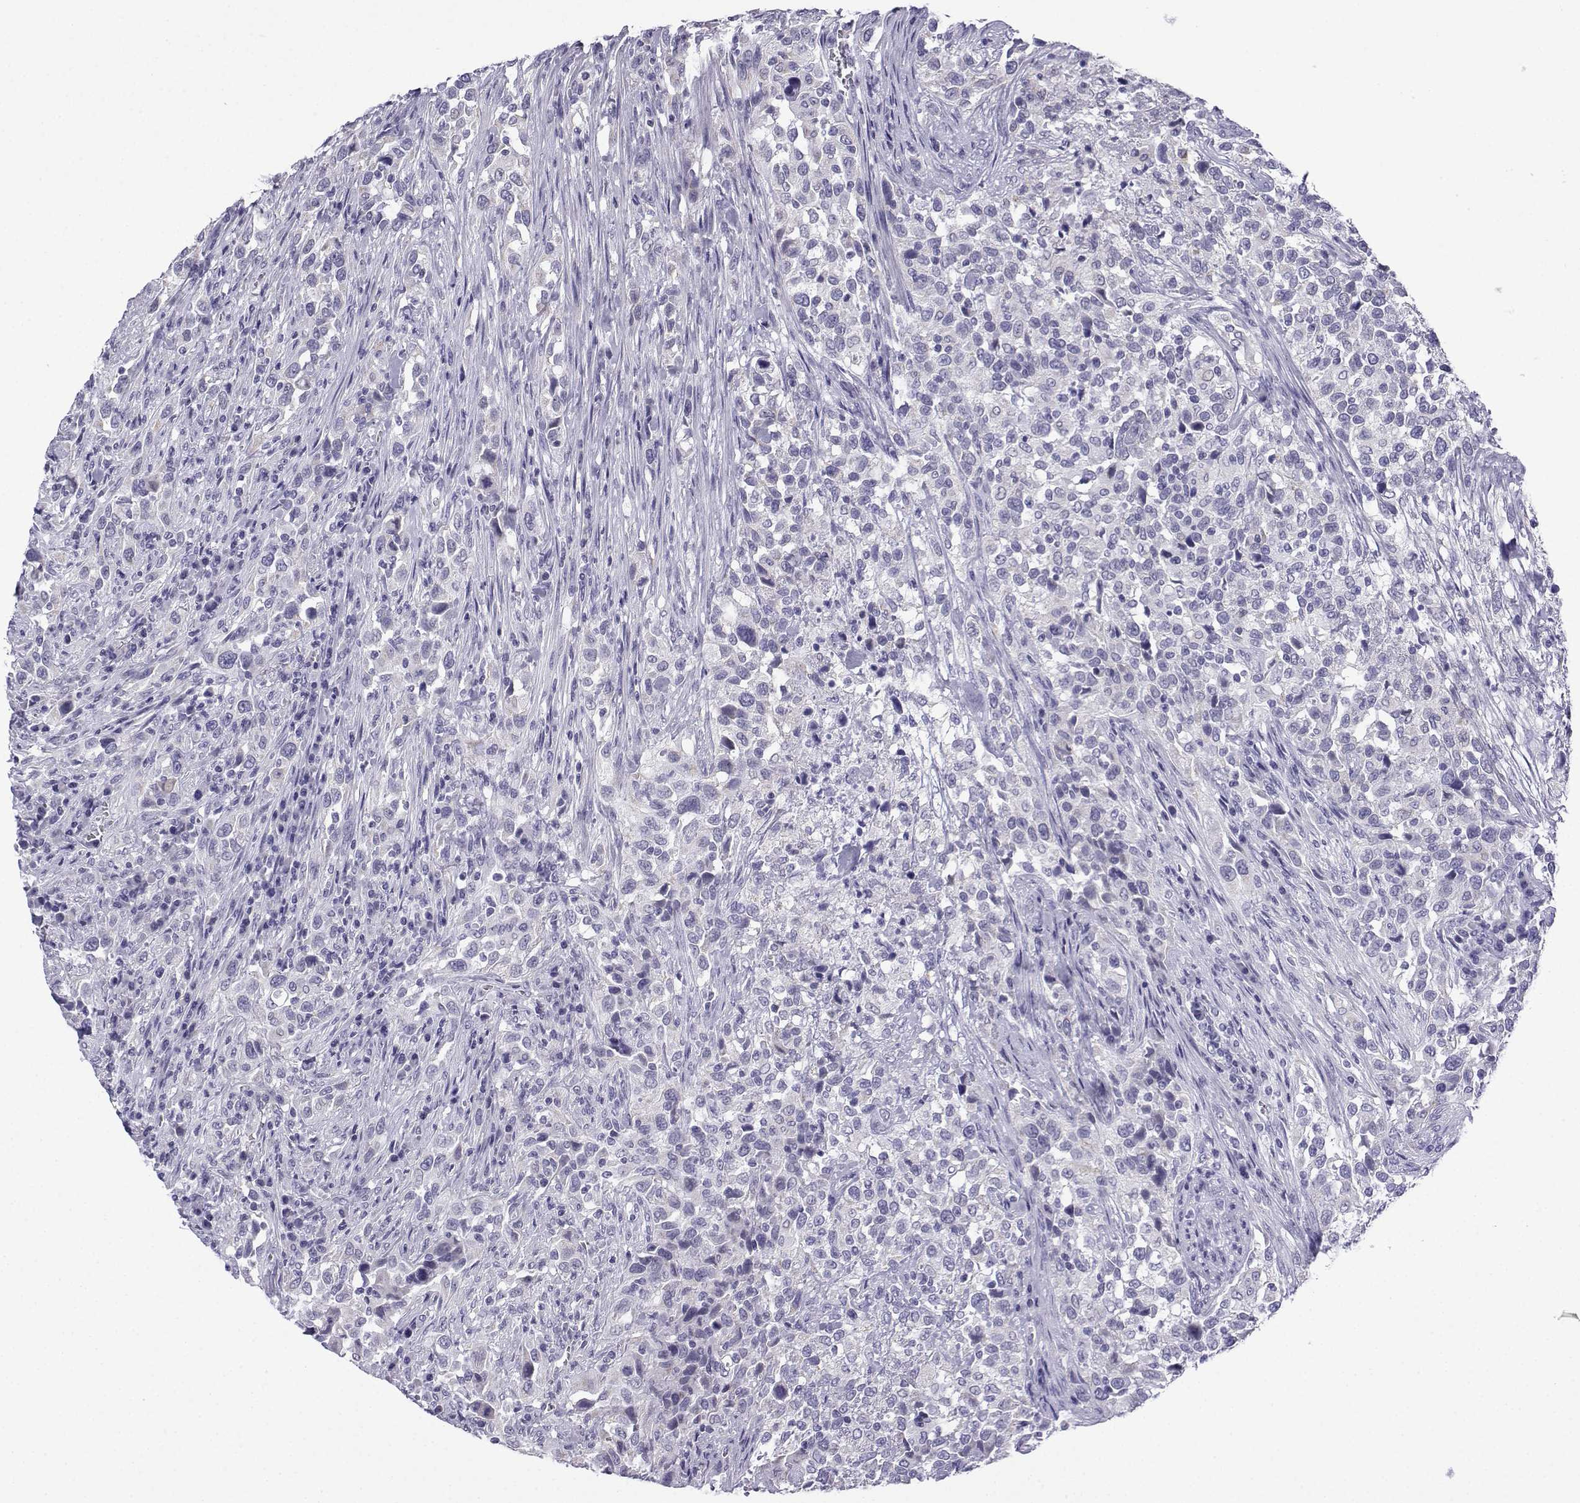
{"staining": {"intensity": "negative", "quantity": "none", "location": "none"}, "tissue": "urothelial cancer", "cell_type": "Tumor cells", "image_type": "cancer", "snomed": [{"axis": "morphology", "description": "Urothelial carcinoma, NOS"}, {"axis": "morphology", "description": "Urothelial carcinoma, High grade"}, {"axis": "topography", "description": "Urinary bladder"}], "caption": "Immunohistochemical staining of human transitional cell carcinoma exhibits no significant staining in tumor cells. Nuclei are stained in blue.", "gene": "ACRBP", "patient": {"sex": "female", "age": 64}}